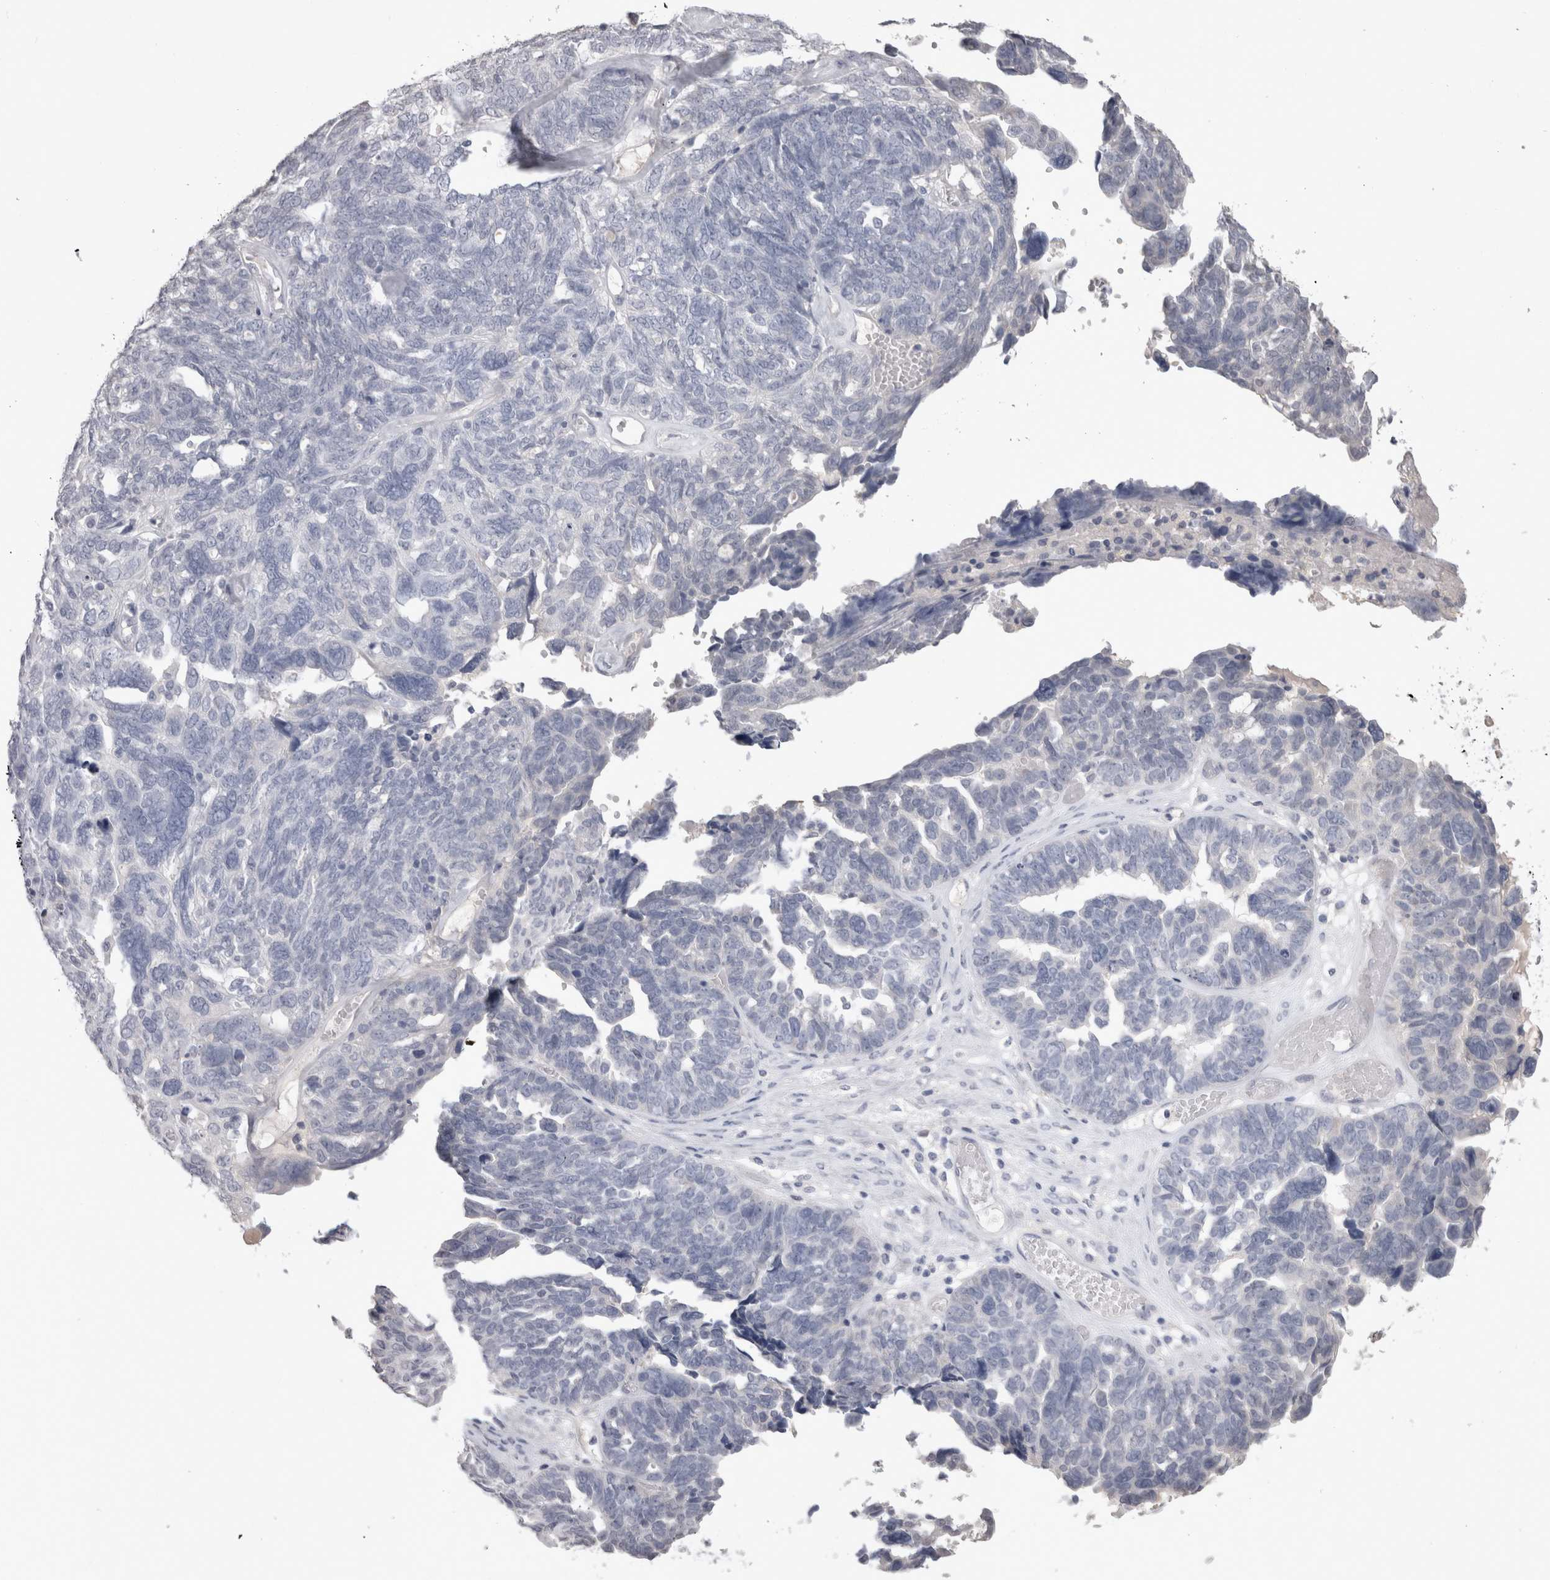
{"staining": {"intensity": "negative", "quantity": "none", "location": "none"}, "tissue": "ovarian cancer", "cell_type": "Tumor cells", "image_type": "cancer", "snomed": [{"axis": "morphology", "description": "Cystadenocarcinoma, serous, NOS"}, {"axis": "topography", "description": "Ovary"}], "caption": "Tumor cells are negative for protein expression in human ovarian cancer (serous cystadenocarcinoma).", "gene": "ADAM2", "patient": {"sex": "female", "age": 79}}